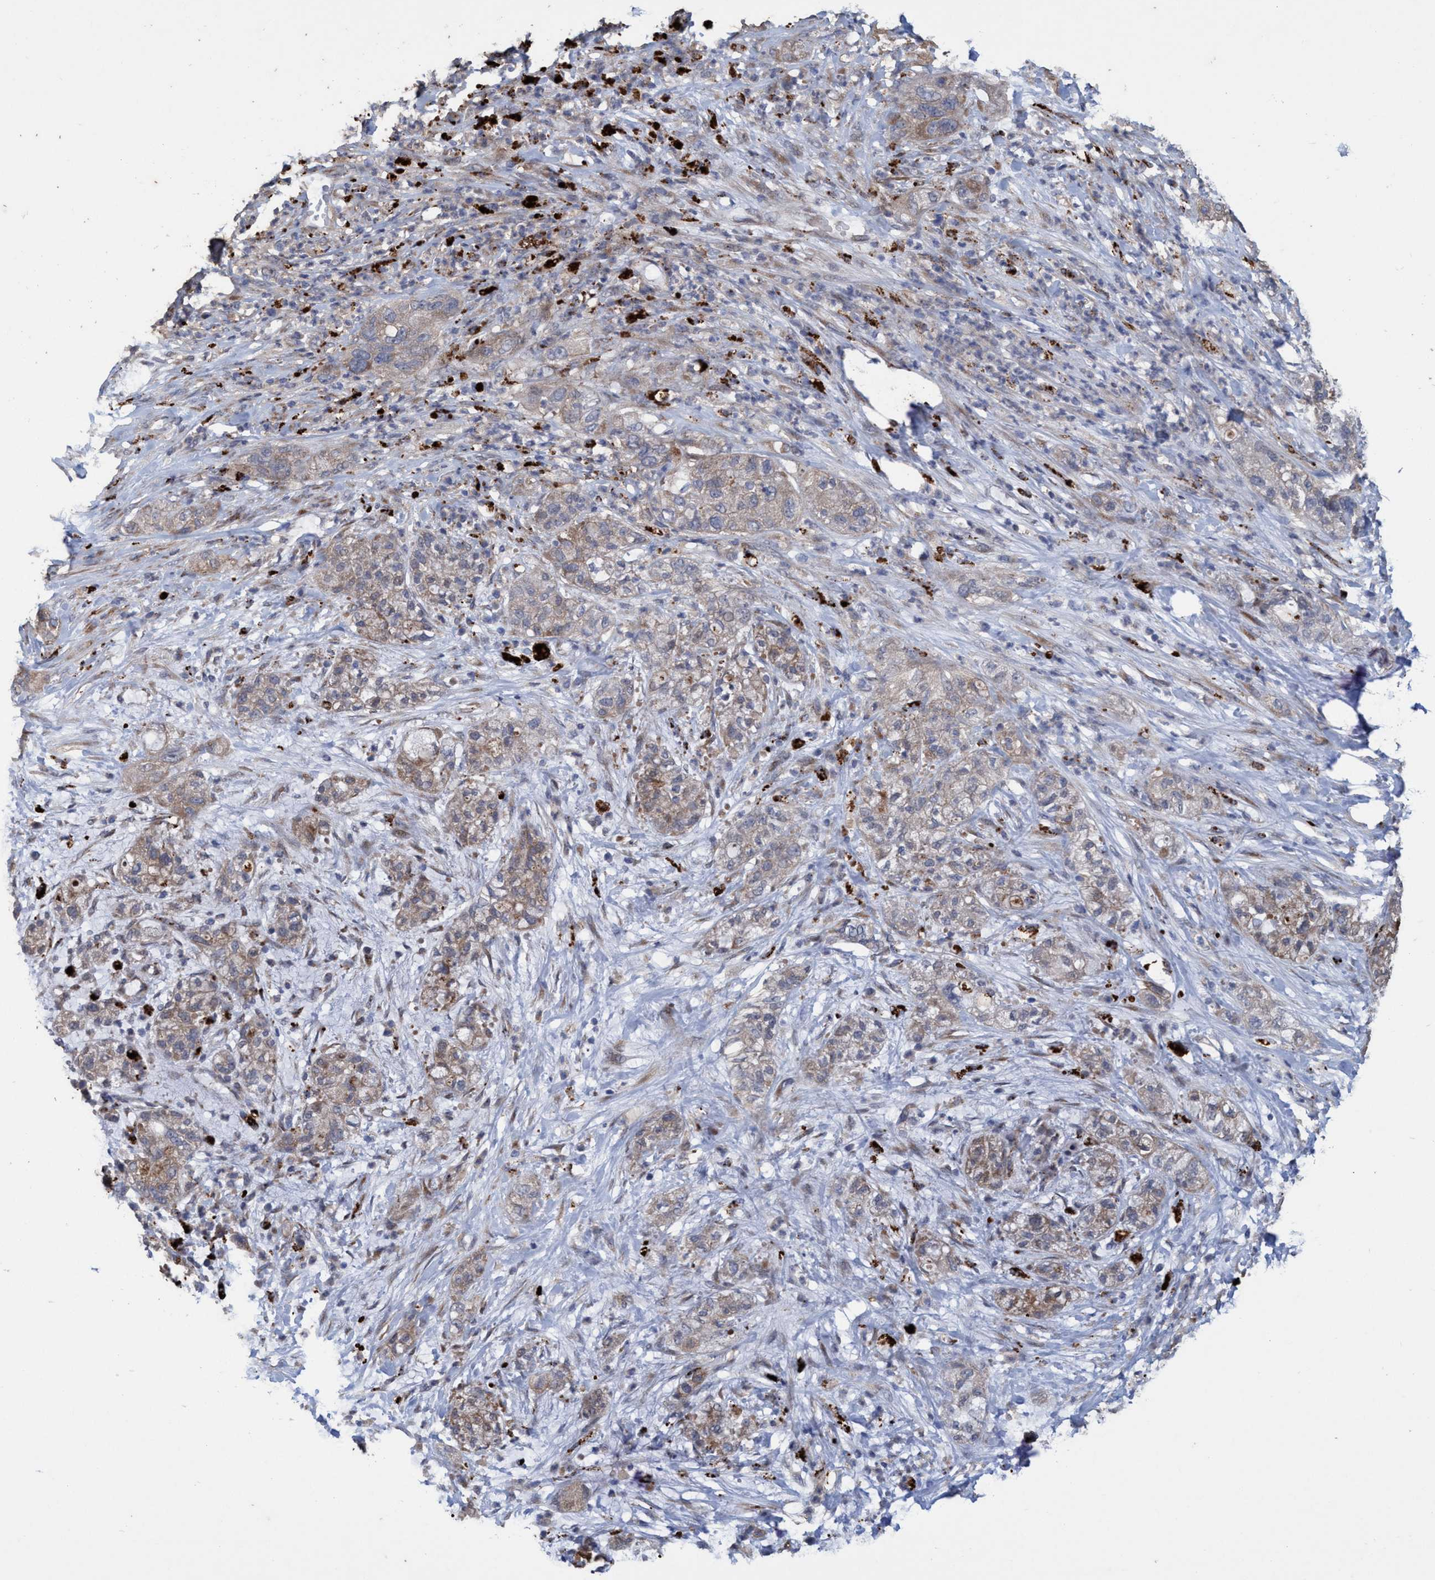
{"staining": {"intensity": "weak", "quantity": ">75%", "location": "cytoplasmic/membranous"}, "tissue": "pancreatic cancer", "cell_type": "Tumor cells", "image_type": "cancer", "snomed": [{"axis": "morphology", "description": "Adenocarcinoma, NOS"}, {"axis": "topography", "description": "Pancreas"}], "caption": "This histopathology image exhibits pancreatic cancer stained with IHC to label a protein in brown. The cytoplasmic/membranous of tumor cells show weak positivity for the protein. Nuclei are counter-stained blue.", "gene": "BBS9", "patient": {"sex": "female", "age": 78}}